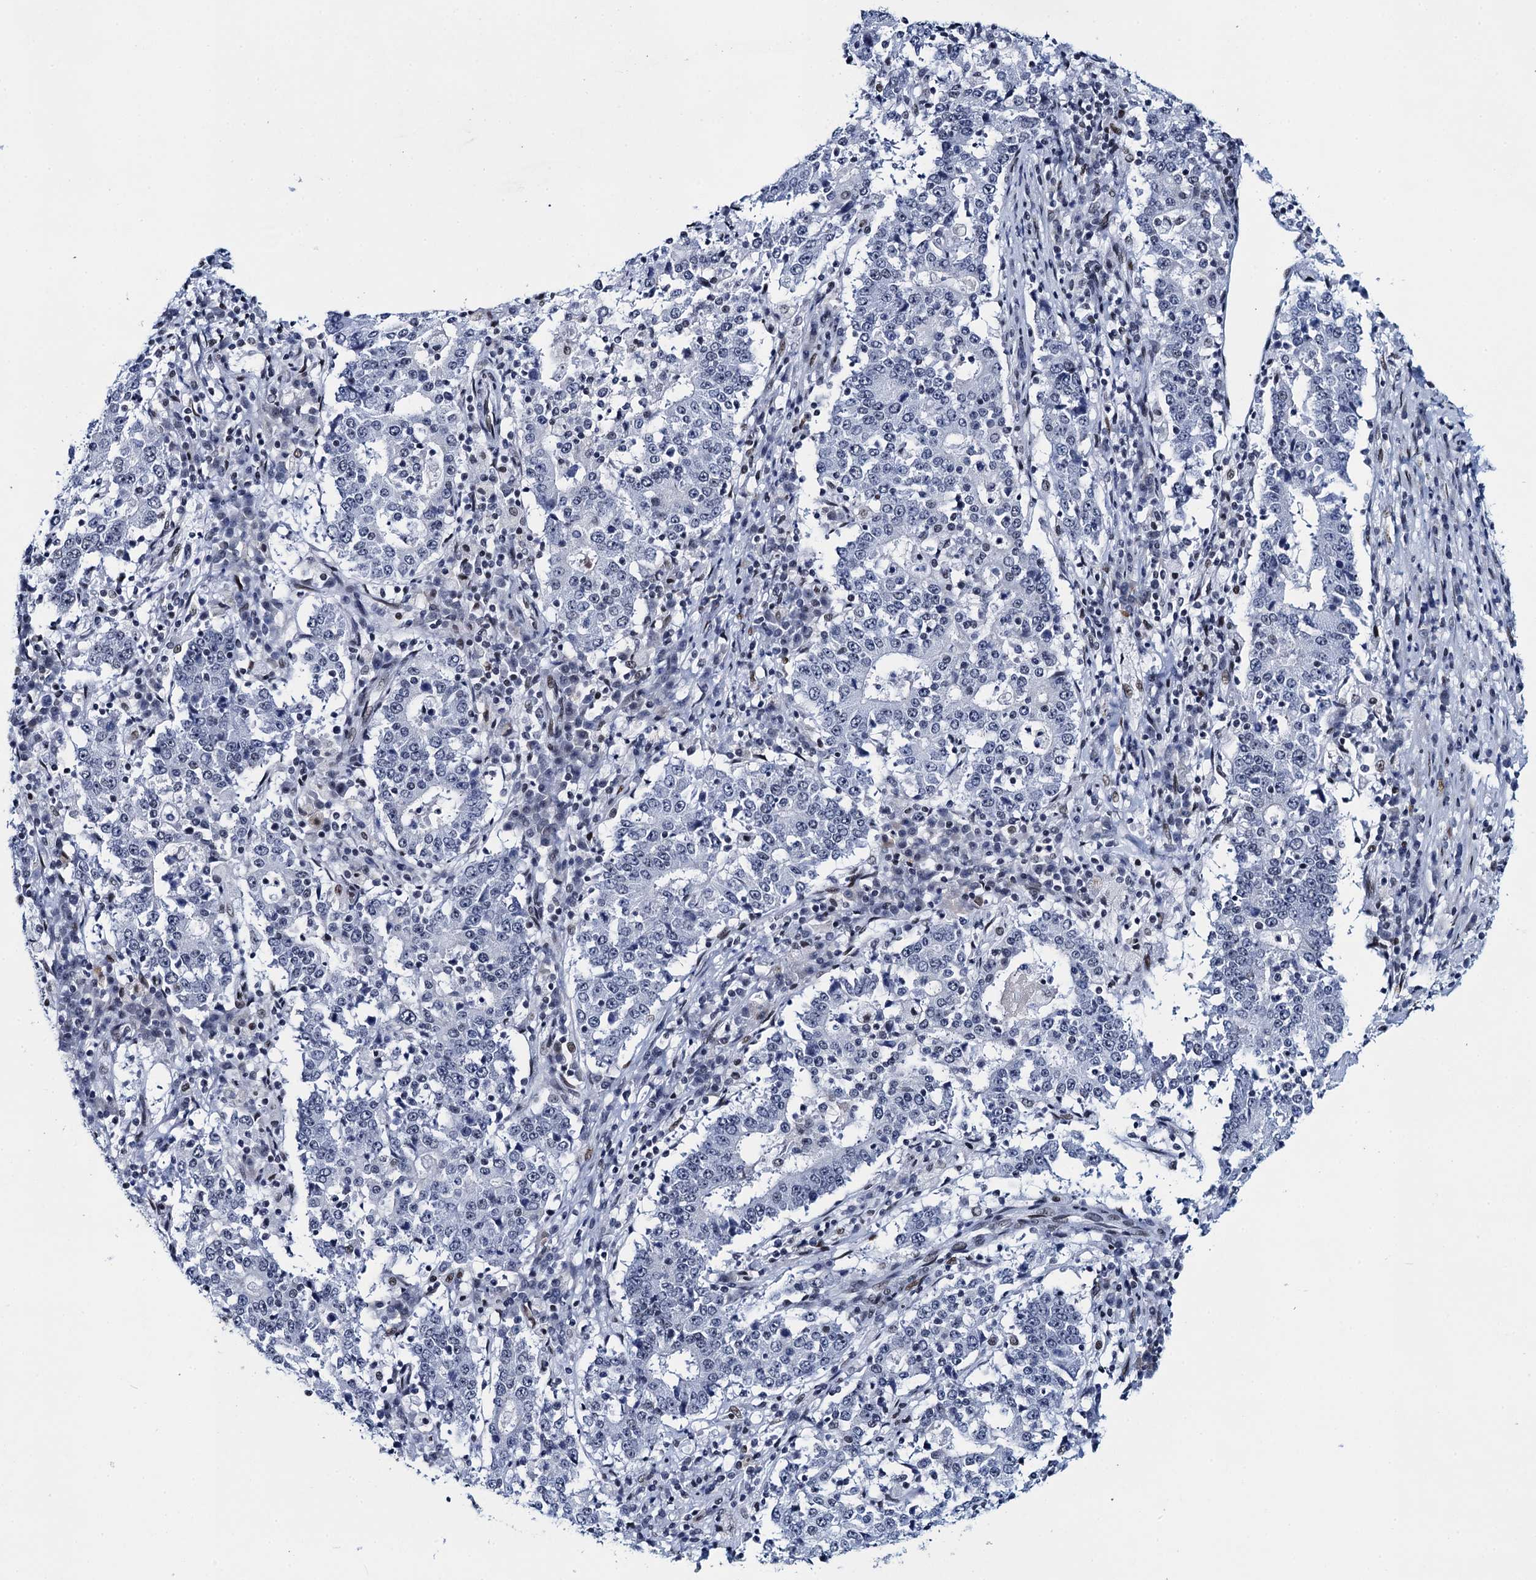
{"staining": {"intensity": "negative", "quantity": "none", "location": "none"}, "tissue": "stomach cancer", "cell_type": "Tumor cells", "image_type": "cancer", "snomed": [{"axis": "morphology", "description": "Adenocarcinoma, NOS"}, {"axis": "topography", "description": "Stomach"}], "caption": "An IHC photomicrograph of adenocarcinoma (stomach) is shown. There is no staining in tumor cells of adenocarcinoma (stomach).", "gene": "HNRNPUL2", "patient": {"sex": "male", "age": 59}}